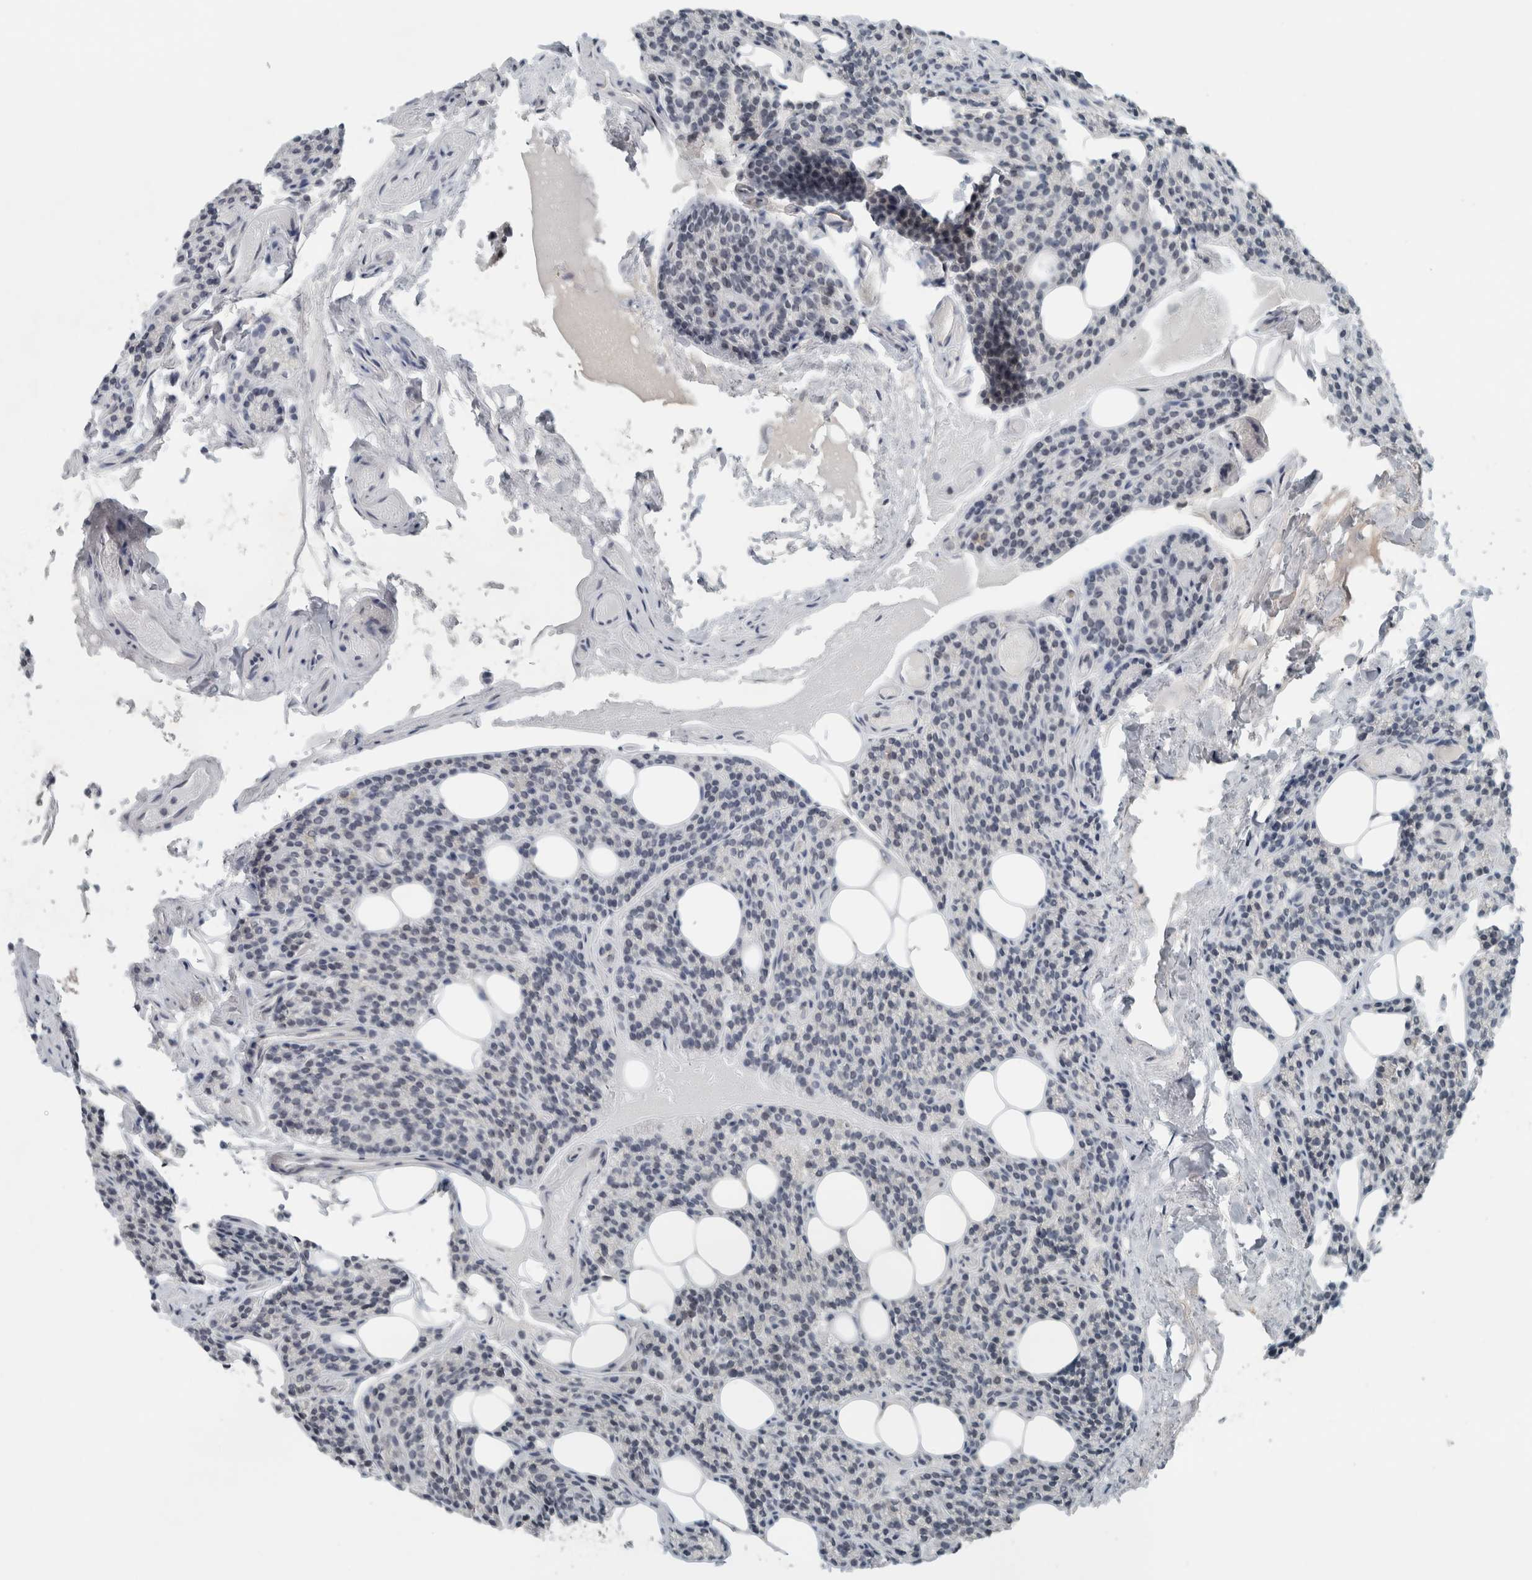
{"staining": {"intensity": "weak", "quantity": "<25%", "location": "cytoplasmic/membranous"}, "tissue": "parathyroid gland", "cell_type": "Glandular cells", "image_type": "normal", "snomed": [{"axis": "morphology", "description": "Normal tissue, NOS"}, {"axis": "topography", "description": "Parathyroid gland"}], "caption": "High magnification brightfield microscopy of unremarkable parathyroid gland stained with DAB (3,3'-diaminobenzidine) (brown) and counterstained with hematoxylin (blue): glandular cells show no significant staining.", "gene": "RPF1", "patient": {"sex": "female", "age": 85}}